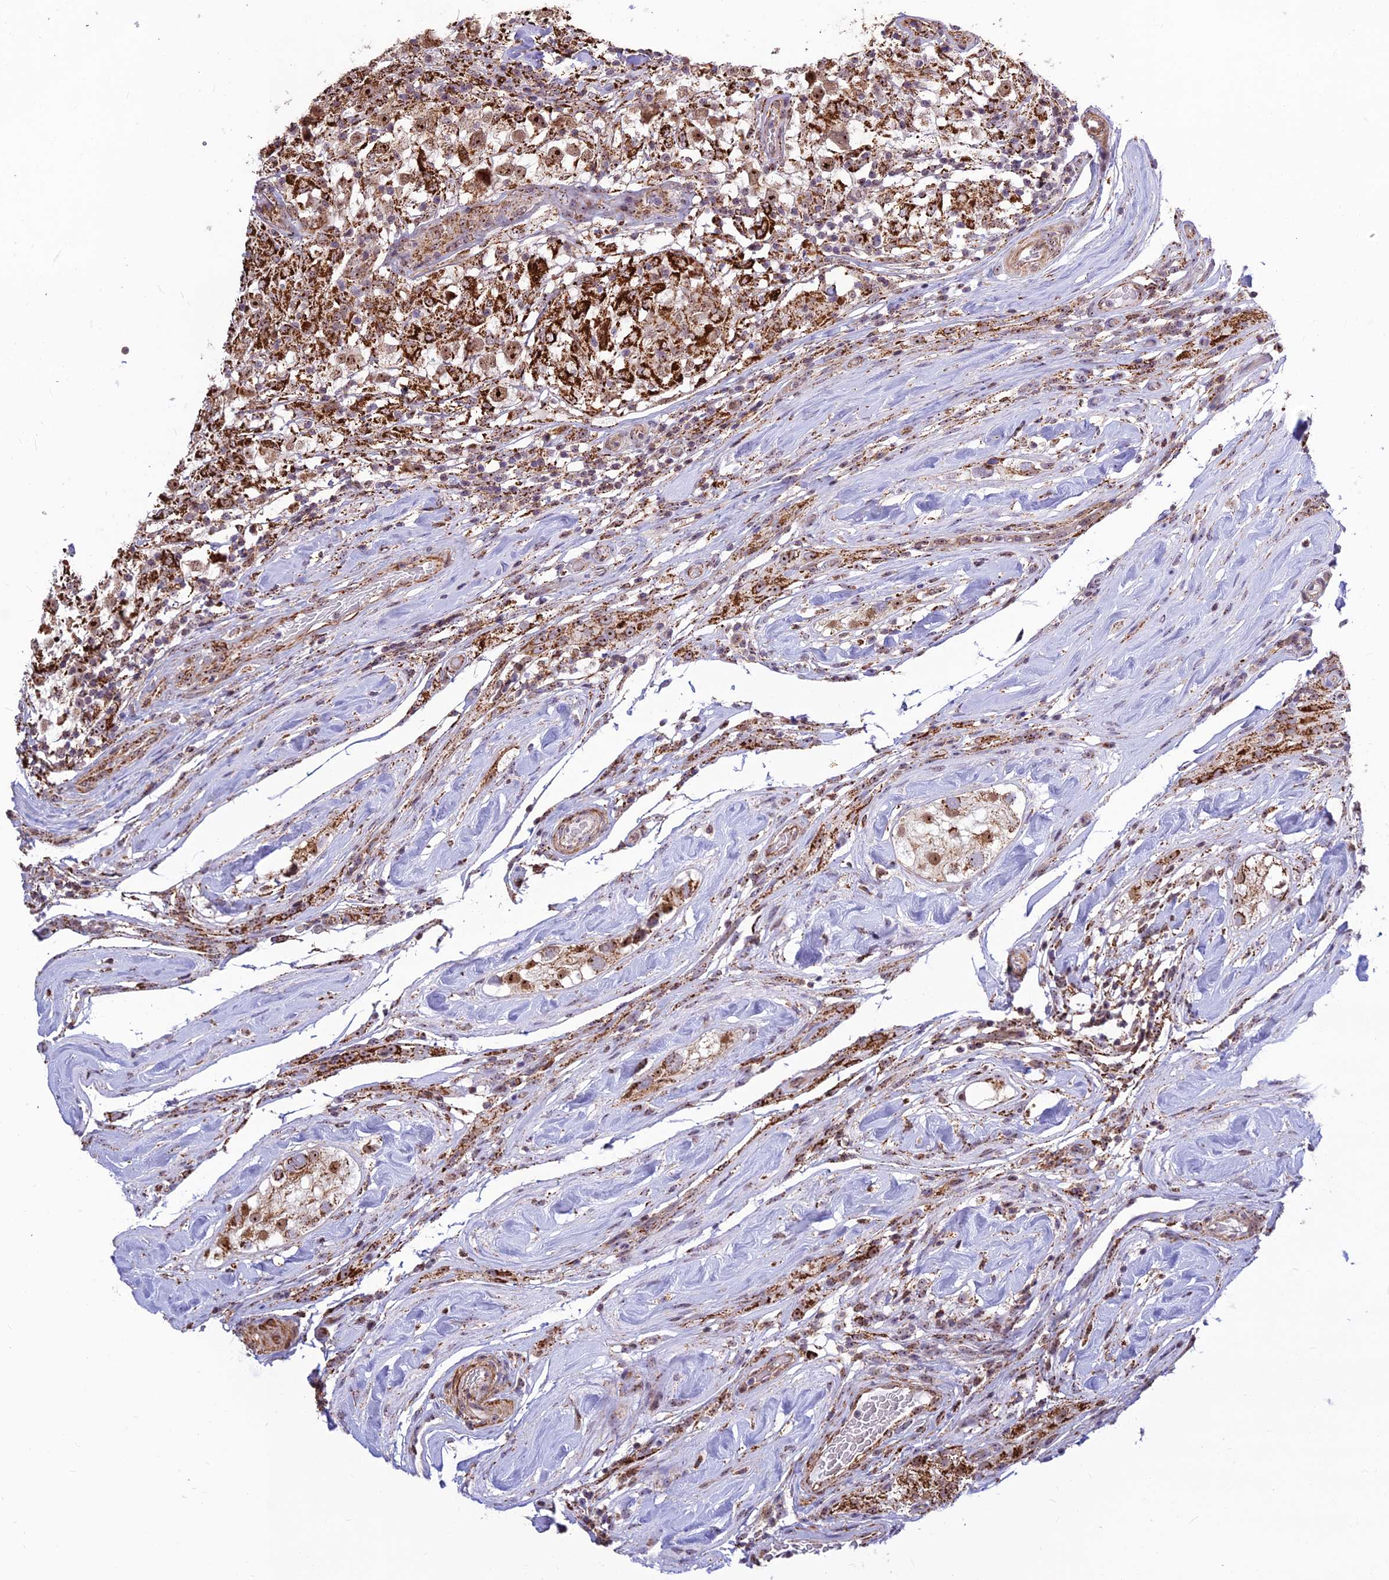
{"staining": {"intensity": "strong", "quantity": ">75%", "location": "cytoplasmic/membranous,nuclear"}, "tissue": "testis cancer", "cell_type": "Tumor cells", "image_type": "cancer", "snomed": [{"axis": "morphology", "description": "Seminoma, NOS"}, {"axis": "topography", "description": "Testis"}], "caption": "Immunohistochemical staining of human testis cancer (seminoma) reveals strong cytoplasmic/membranous and nuclear protein positivity in approximately >75% of tumor cells.", "gene": "POLR1G", "patient": {"sex": "male", "age": 46}}